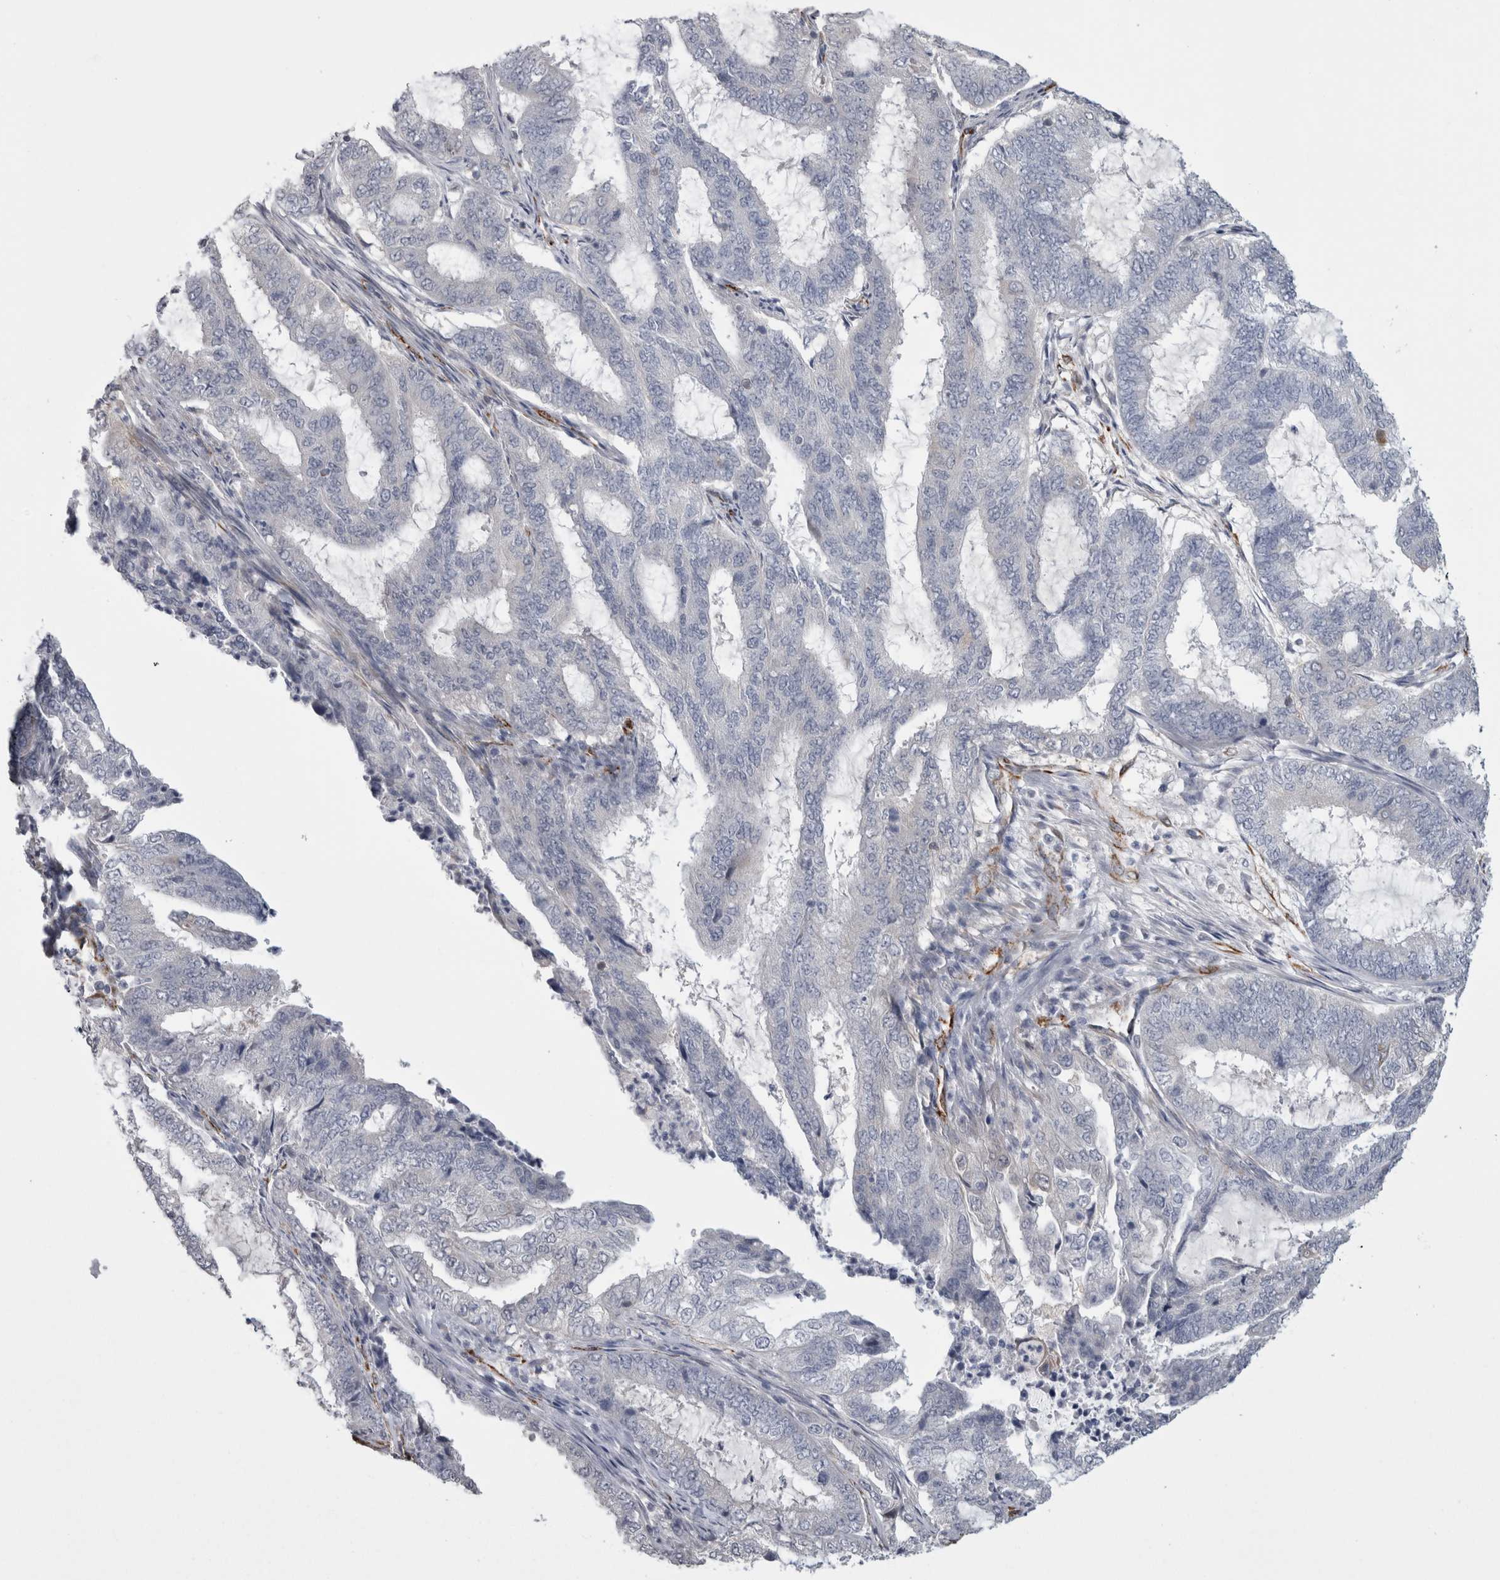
{"staining": {"intensity": "negative", "quantity": "none", "location": "none"}, "tissue": "endometrial cancer", "cell_type": "Tumor cells", "image_type": "cancer", "snomed": [{"axis": "morphology", "description": "Adenocarcinoma, NOS"}, {"axis": "topography", "description": "Endometrium"}], "caption": "This is an immunohistochemistry (IHC) histopathology image of human endometrial cancer (adenocarcinoma). There is no positivity in tumor cells.", "gene": "ACOT7", "patient": {"sex": "female", "age": 51}}